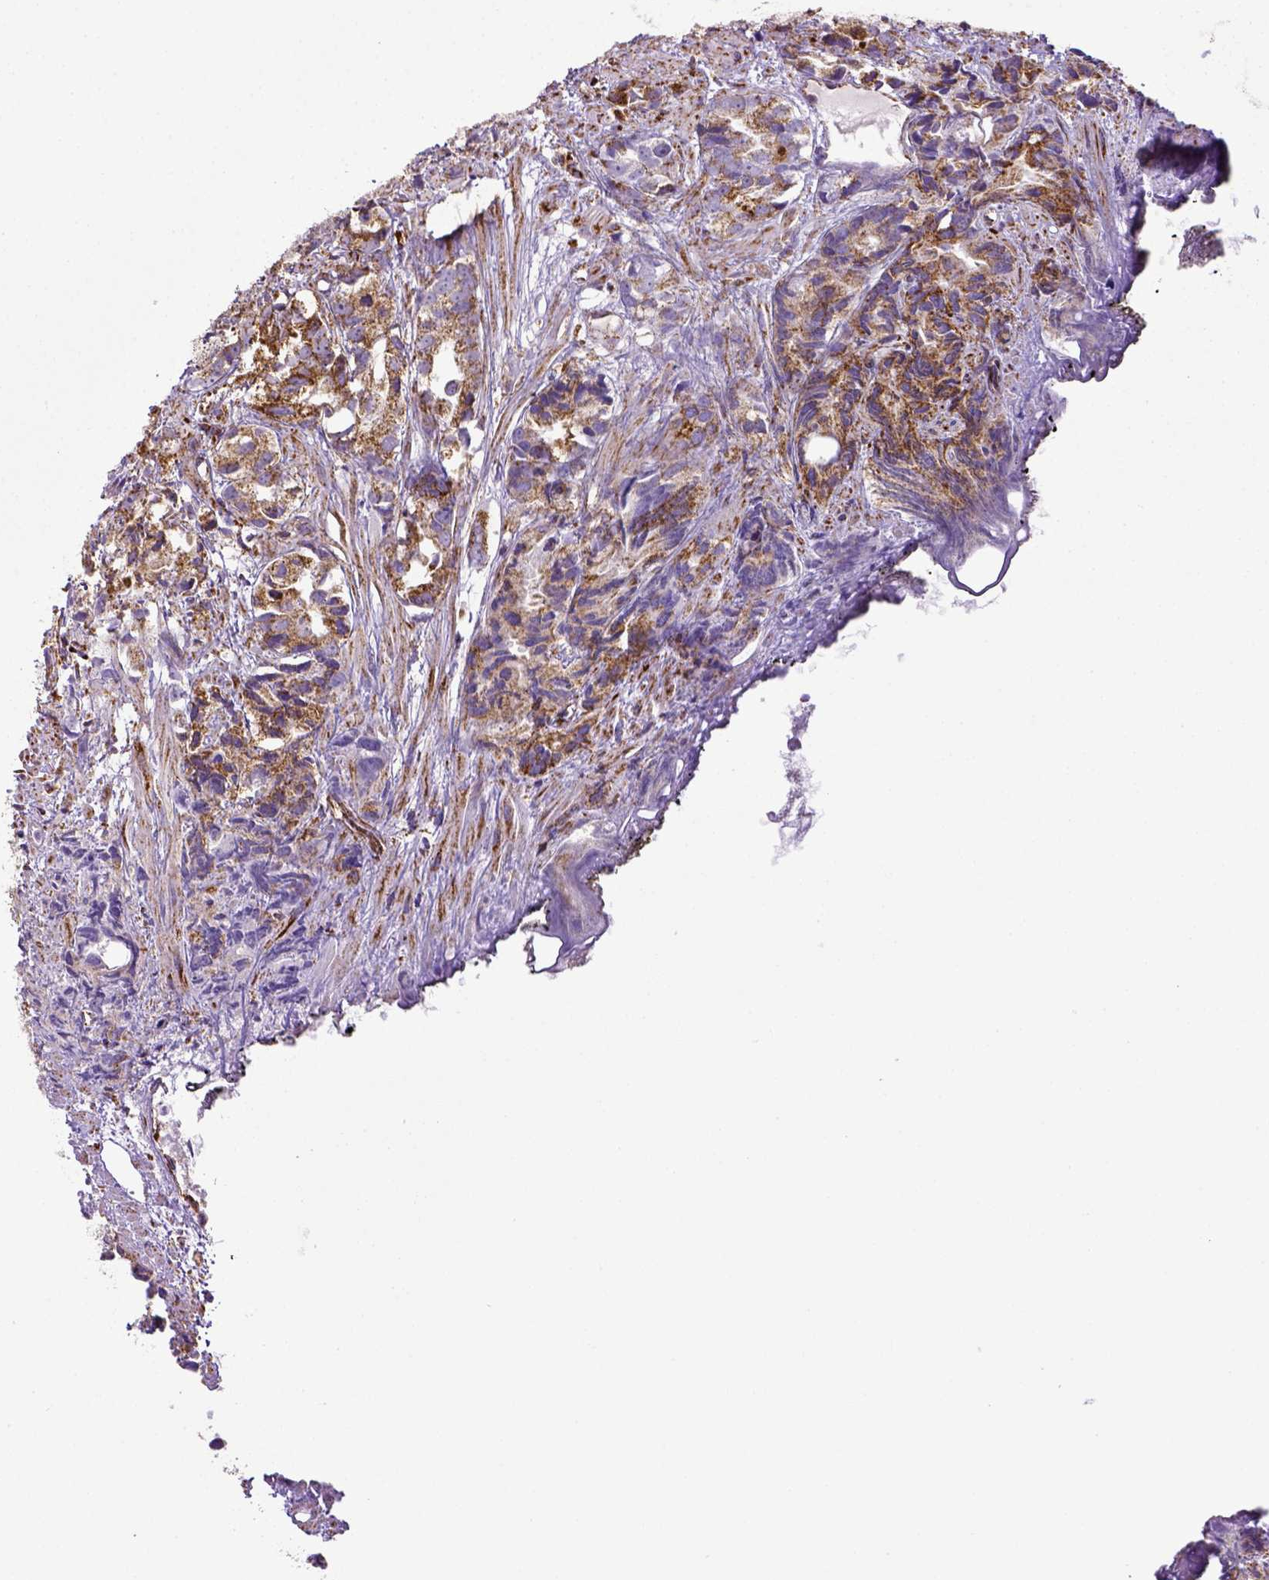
{"staining": {"intensity": "moderate", "quantity": ">75%", "location": "cytoplasmic/membranous"}, "tissue": "prostate cancer", "cell_type": "Tumor cells", "image_type": "cancer", "snomed": [{"axis": "morphology", "description": "Adenocarcinoma, High grade"}, {"axis": "topography", "description": "Prostate"}], "caption": "A high-resolution histopathology image shows immunohistochemistry (IHC) staining of high-grade adenocarcinoma (prostate), which exhibits moderate cytoplasmic/membranous expression in about >75% of tumor cells.", "gene": "MT-CO1", "patient": {"sex": "male", "age": 79}}